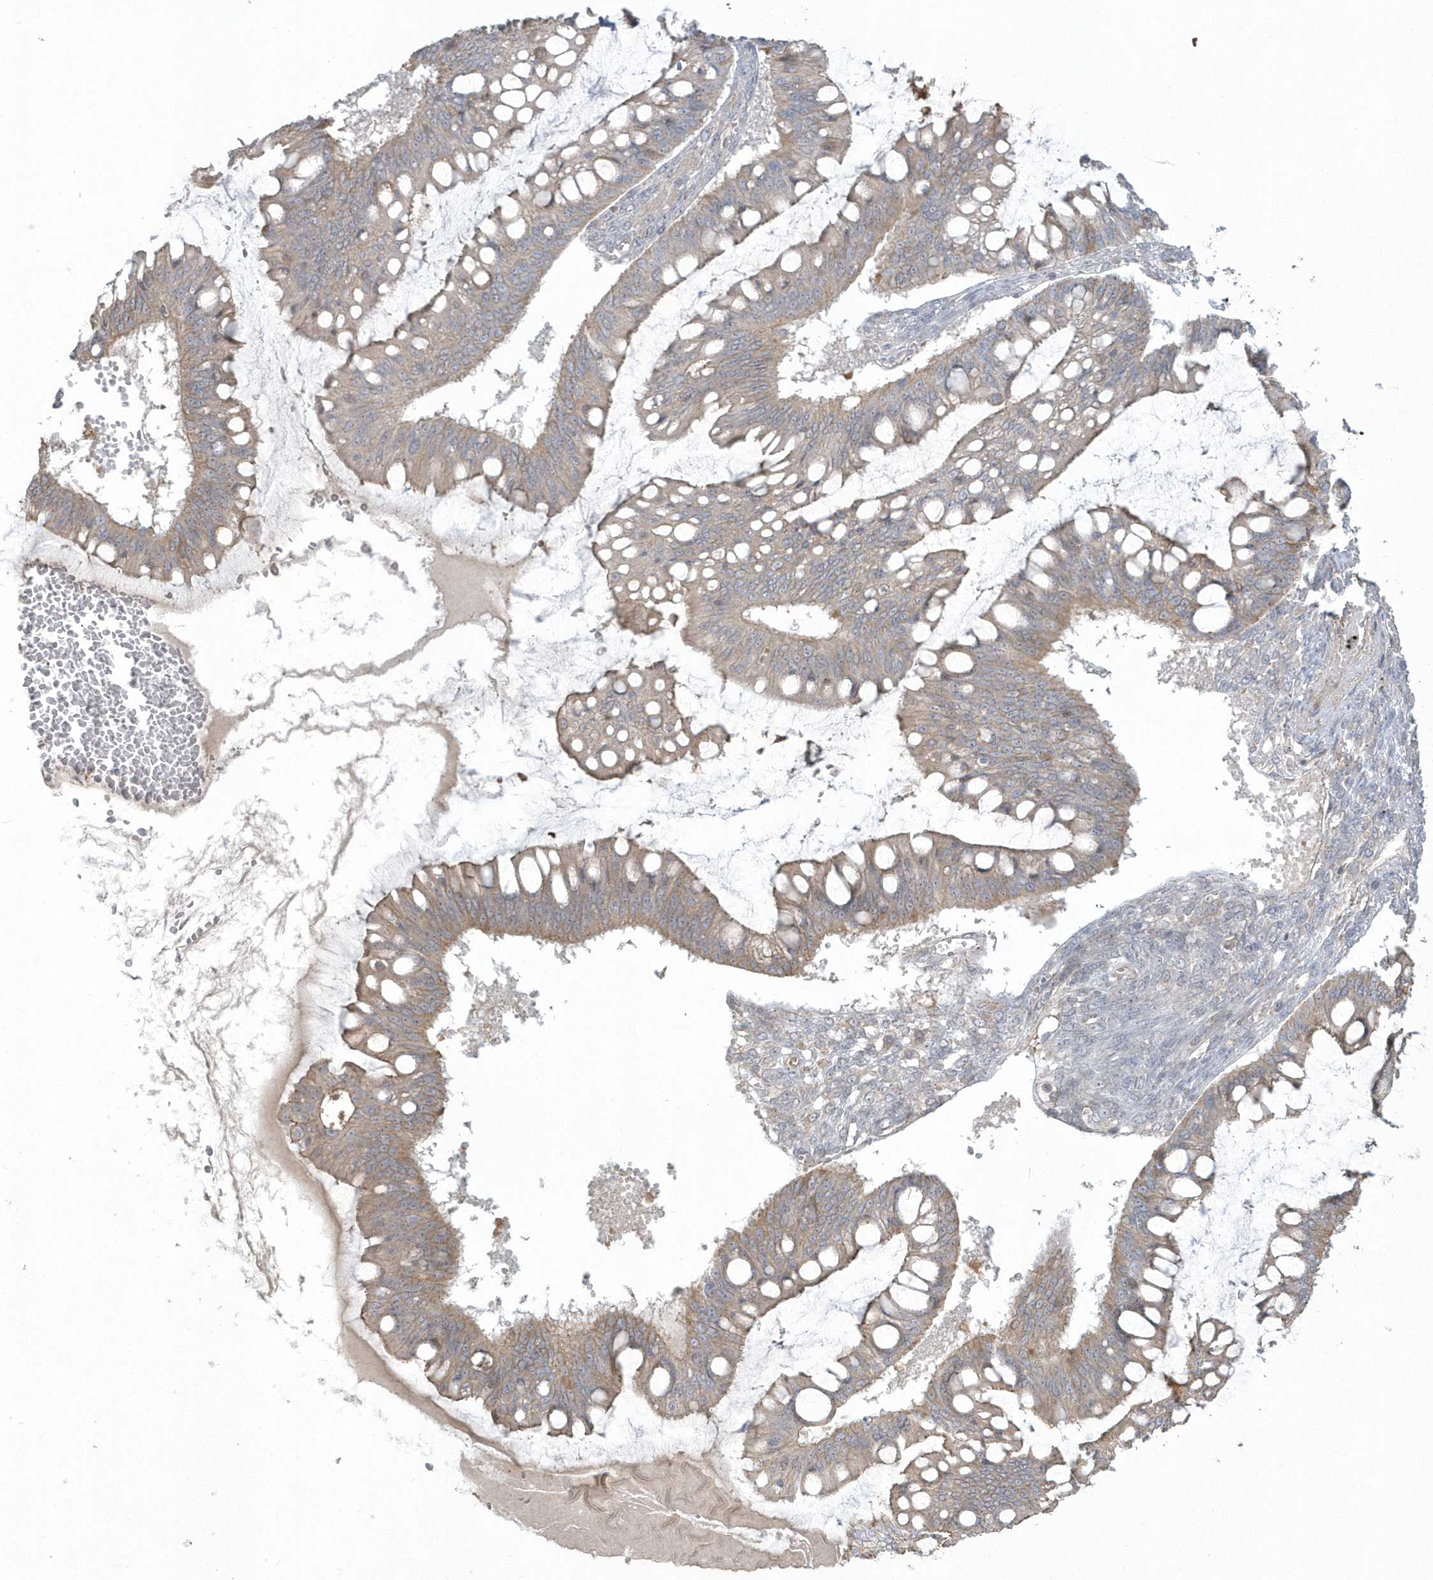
{"staining": {"intensity": "weak", "quantity": "25%-75%", "location": "cytoplasmic/membranous"}, "tissue": "ovarian cancer", "cell_type": "Tumor cells", "image_type": "cancer", "snomed": [{"axis": "morphology", "description": "Cystadenocarcinoma, mucinous, NOS"}, {"axis": "topography", "description": "Ovary"}], "caption": "Immunohistochemical staining of human ovarian cancer exhibits low levels of weak cytoplasmic/membranous expression in approximately 25%-75% of tumor cells.", "gene": "ARMC8", "patient": {"sex": "female", "age": 73}}